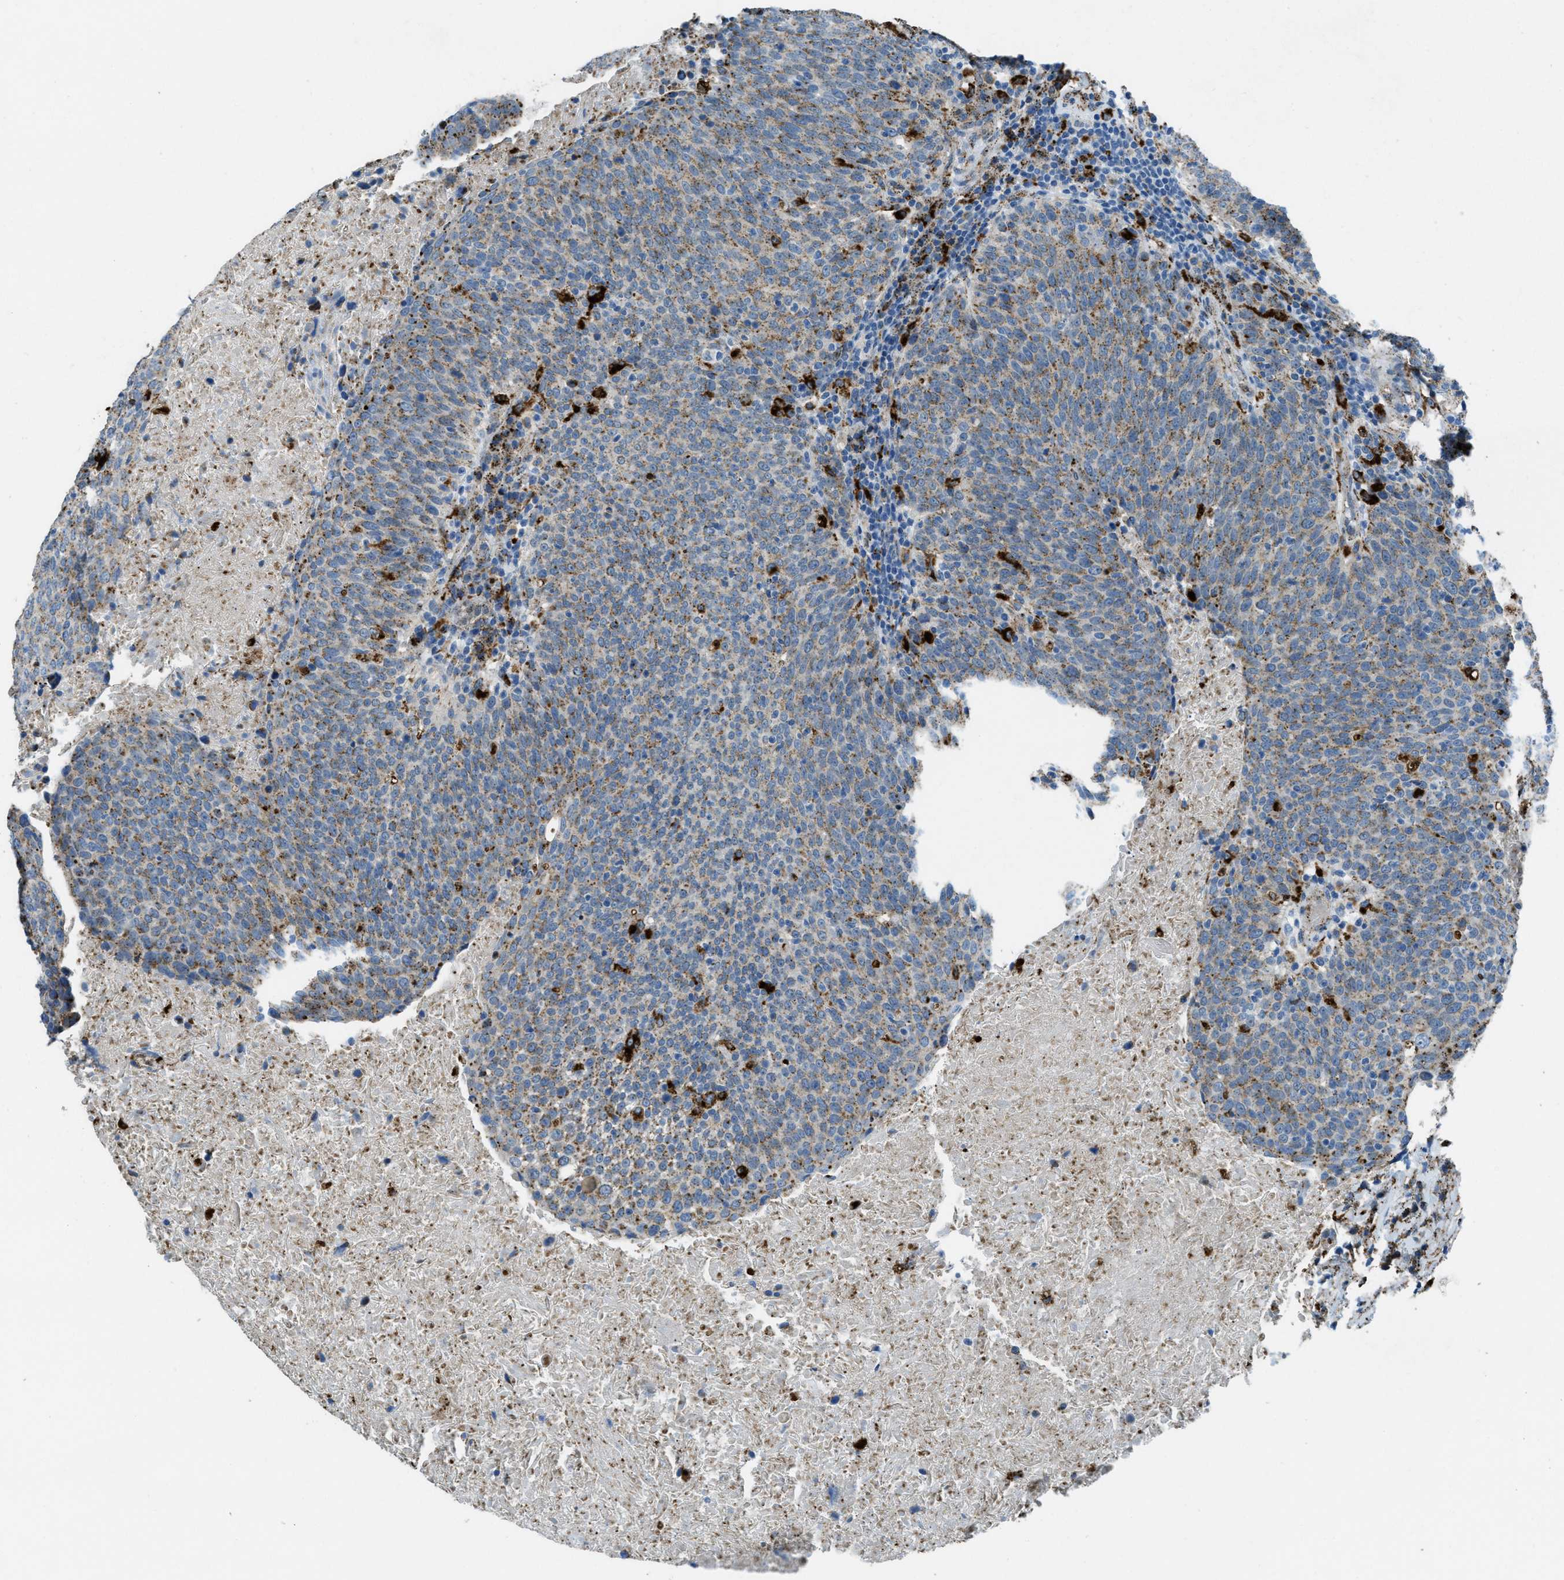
{"staining": {"intensity": "moderate", "quantity": ">75%", "location": "cytoplasmic/membranous"}, "tissue": "head and neck cancer", "cell_type": "Tumor cells", "image_type": "cancer", "snomed": [{"axis": "morphology", "description": "Squamous cell carcinoma, NOS"}, {"axis": "morphology", "description": "Squamous cell carcinoma, metastatic, NOS"}, {"axis": "topography", "description": "Lymph node"}, {"axis": "topography", "description": "Head-Neck"}], "caption": "Immunohistochemical staining of metastatic squamous cell carcinoma (head and neck) shows moderate cytoplasmic/membranous protein positivity in approximately >75% of tumor cells.", "gene": "SCARB2", "patient": {"sex": "male", "age": 62}}